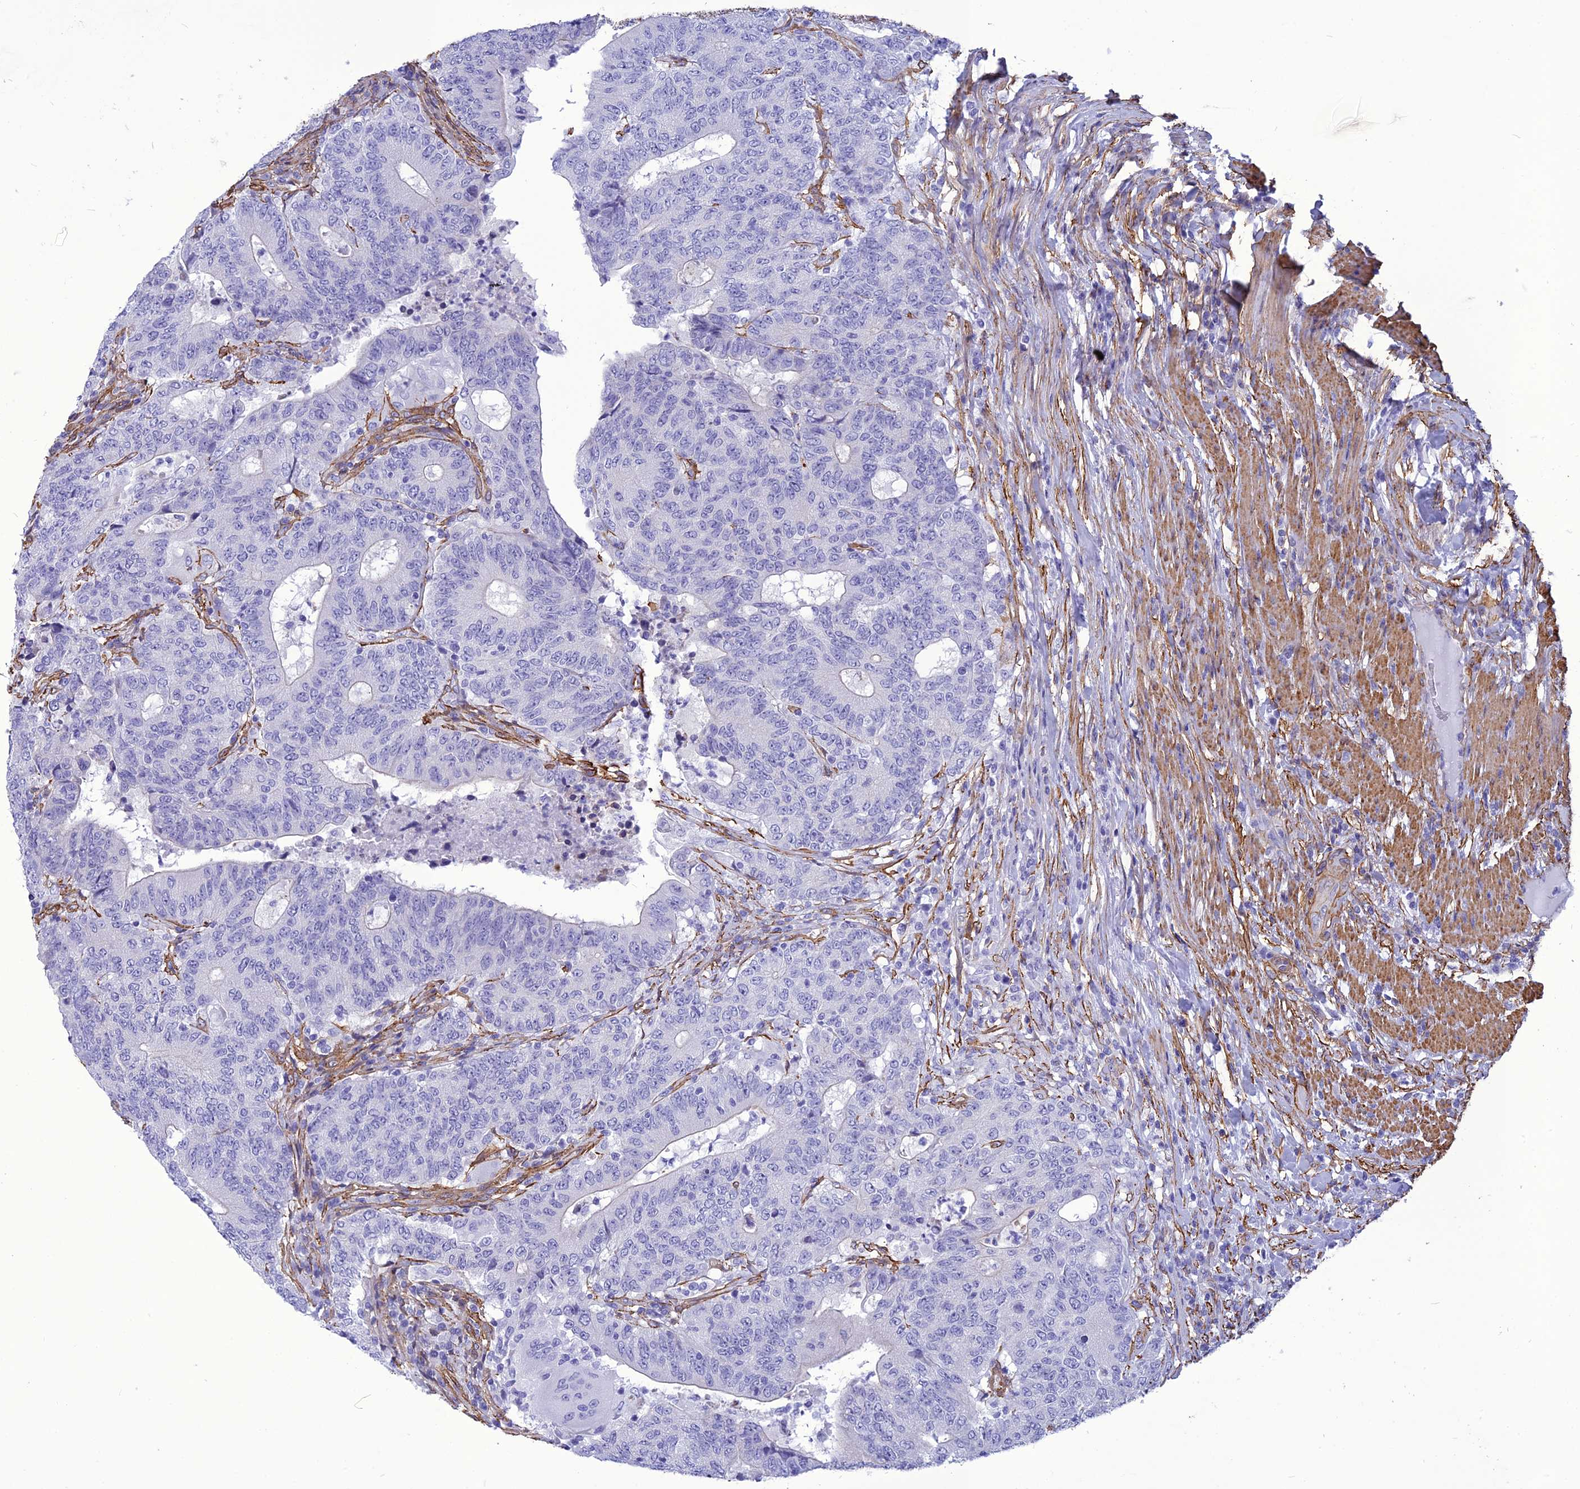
{"staining": {"intensity": "negative", "quantity": "none", "location": "none"}, "tissue": "colorectal cancer", "cell_type": "Tumor cells", "image_type": "cancer", "snomed": [{"axis": "morphology", "description": "Adenocarcinoma, NOS"}, {"axis": "topography", "description": "Colon"}], "caption": "High power microscopy image of an IHC photomicrograph of adenocarcinoma (colorectal), revealing no significant staining in tumor cells.", "gene": "NKD1", "patient": {"sex": "female", "age": 75}}